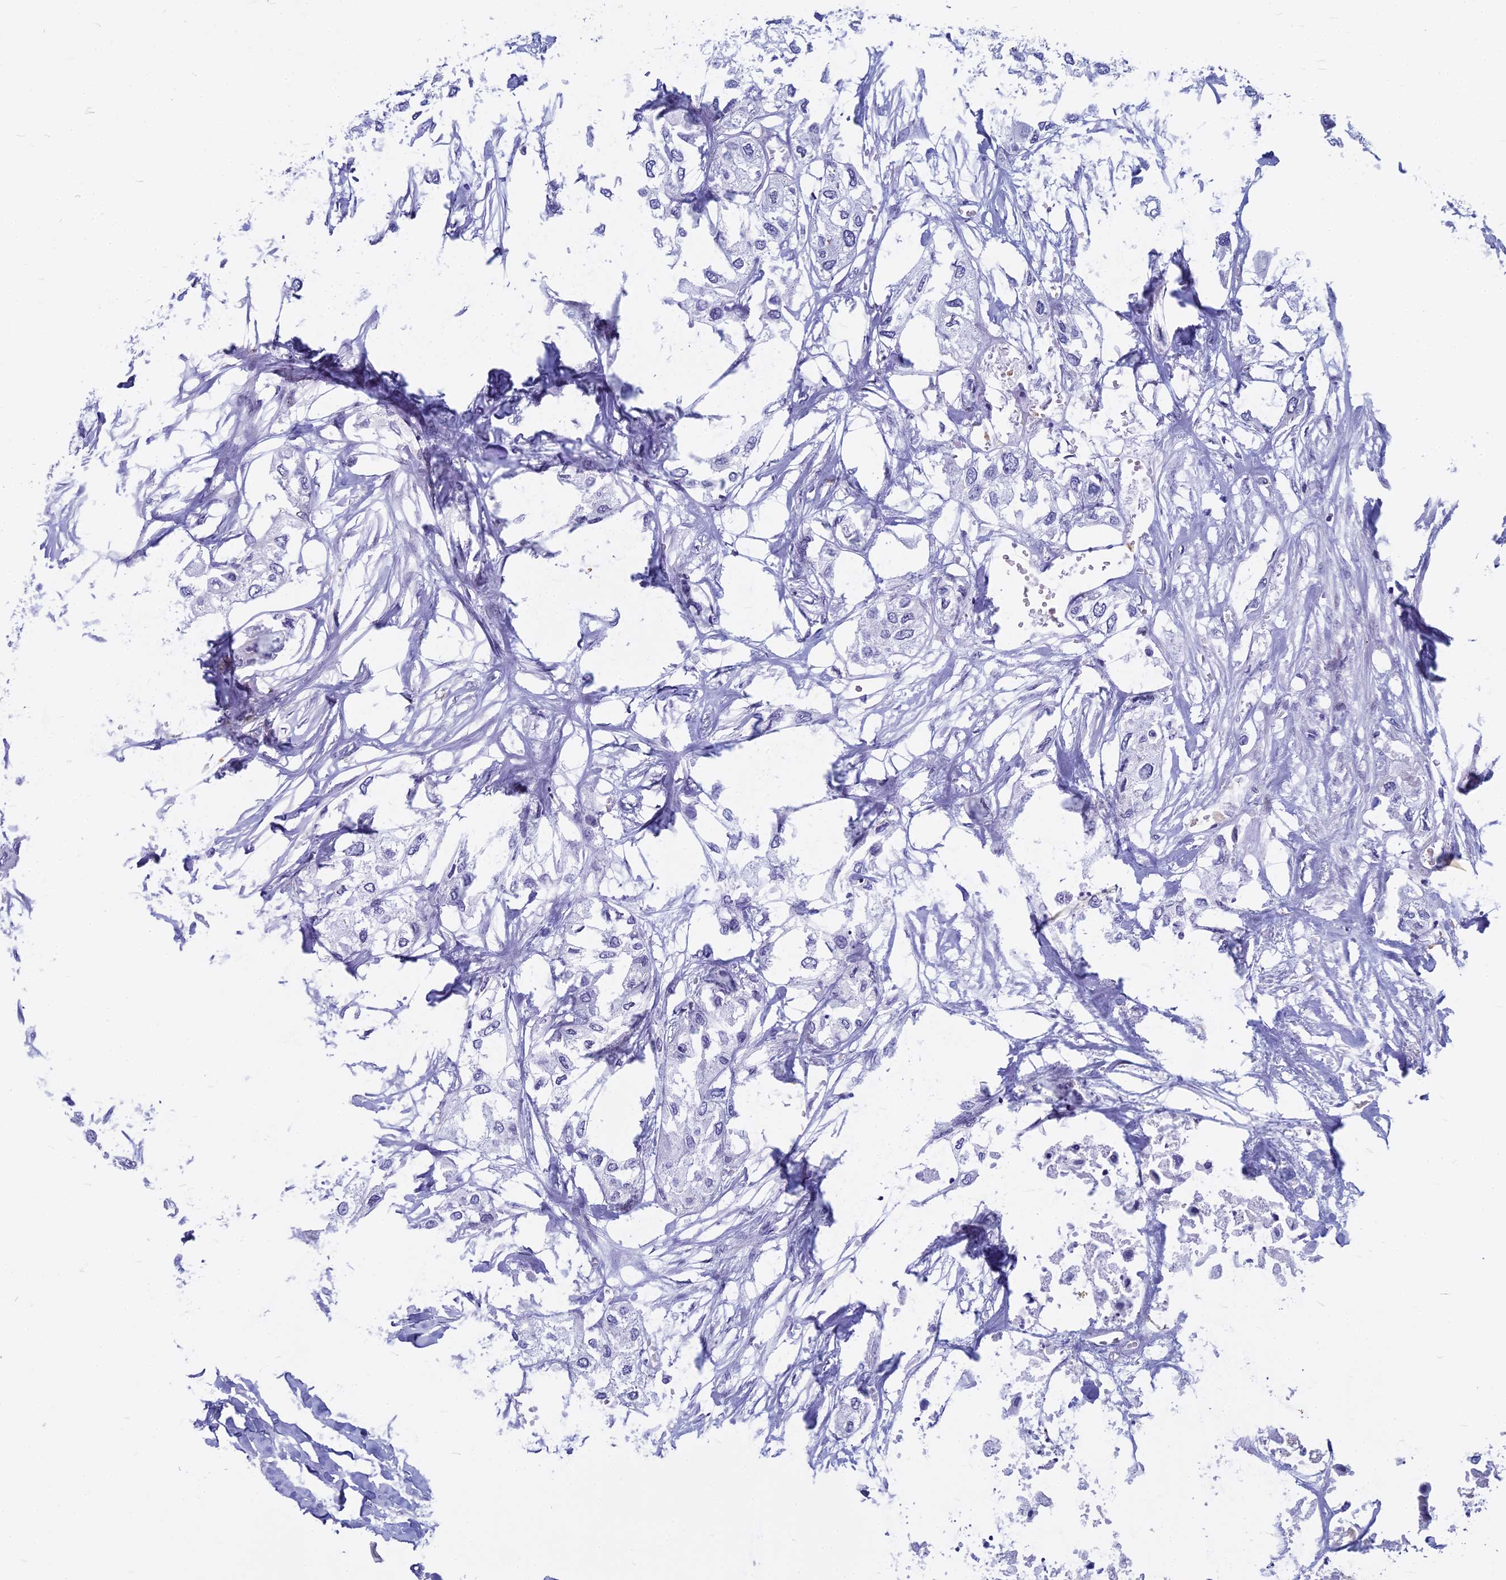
{"staining": {"intensity": "negative", "quantity": "none", "location": "none"}, "tissue": "urothelial cancer", "cell_type": "Tumor cells", "image_type": "cancer", "snomed": [{"axis": "morphology", "description": "Urothelial carcinoma, High grade"}, {"axis": "topography", "description": "Urinary bladder"}], "caption": "Micrograph shows no protein staining in tumor cells of high-grade urothelial carcinoma tissue. The staining was performed using DAB to visualize the protein expression in brown, while the nuclei were stained in blue with hematoxylin (Magnification: 20x).", "gene": "MYBPC2", "patient": {"sex": "male", "age": 64}}